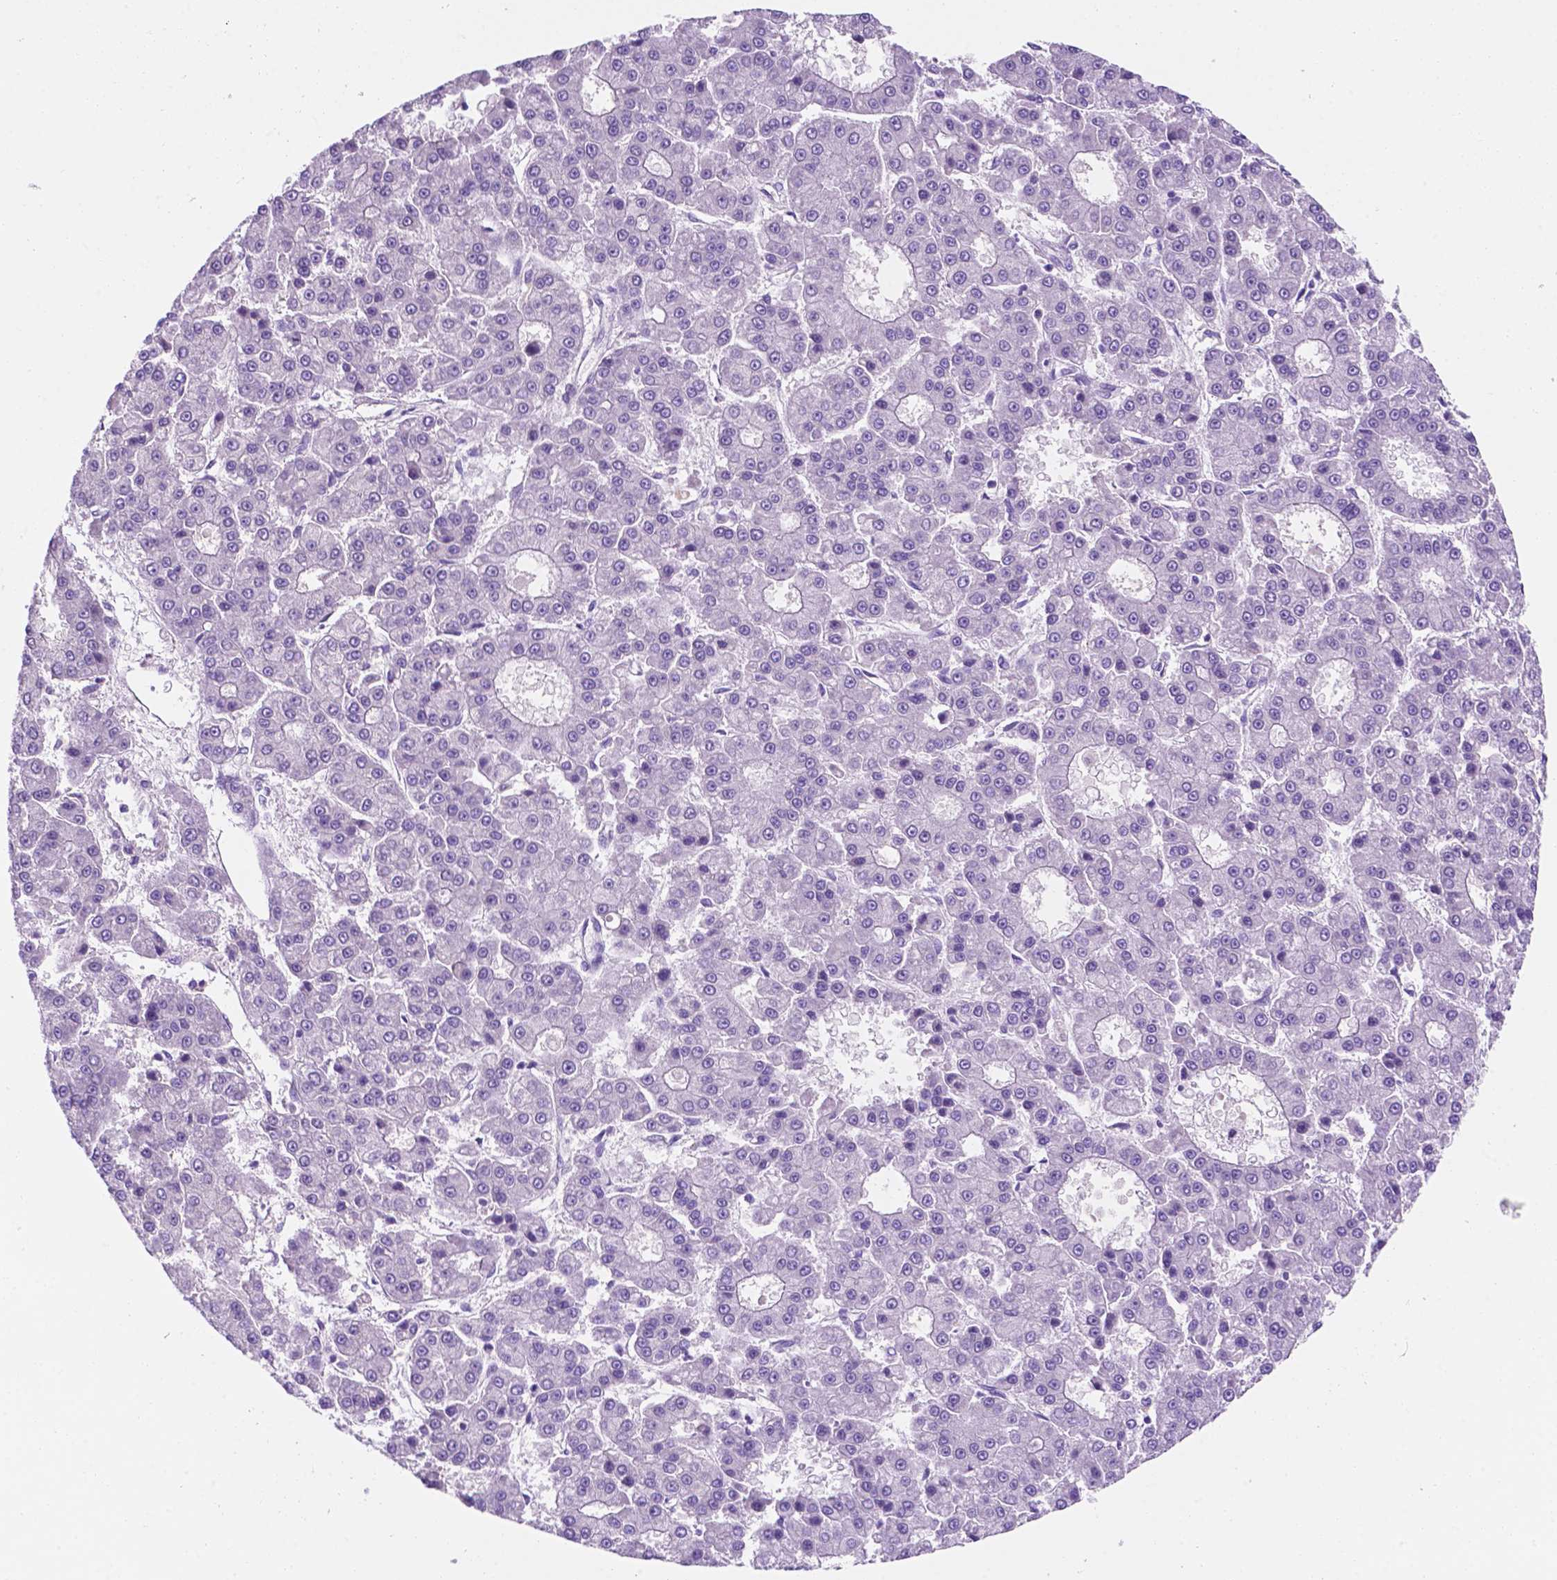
{"staining": {"intensity": "negative", "quantity": "none", "location": "none"}, "tissue": "liver cancer", "cell_type": "Tumor cells", "image_type": "cancer", "snomed": [{"axis": "morphology", "description": "Carcinoma, Hepatocellular, NOS"}, {"axis": "topography", "description": "Liver"}], "caption": "An immunohistochemistry (IHC) micrograph of liver hepatocellular carcinoma is shown. There is no staining in tumor cells of liver hepatocellular carcinoma.", "gene": "CEACAM7", "patient": {"sex": "male", "age": 70}}